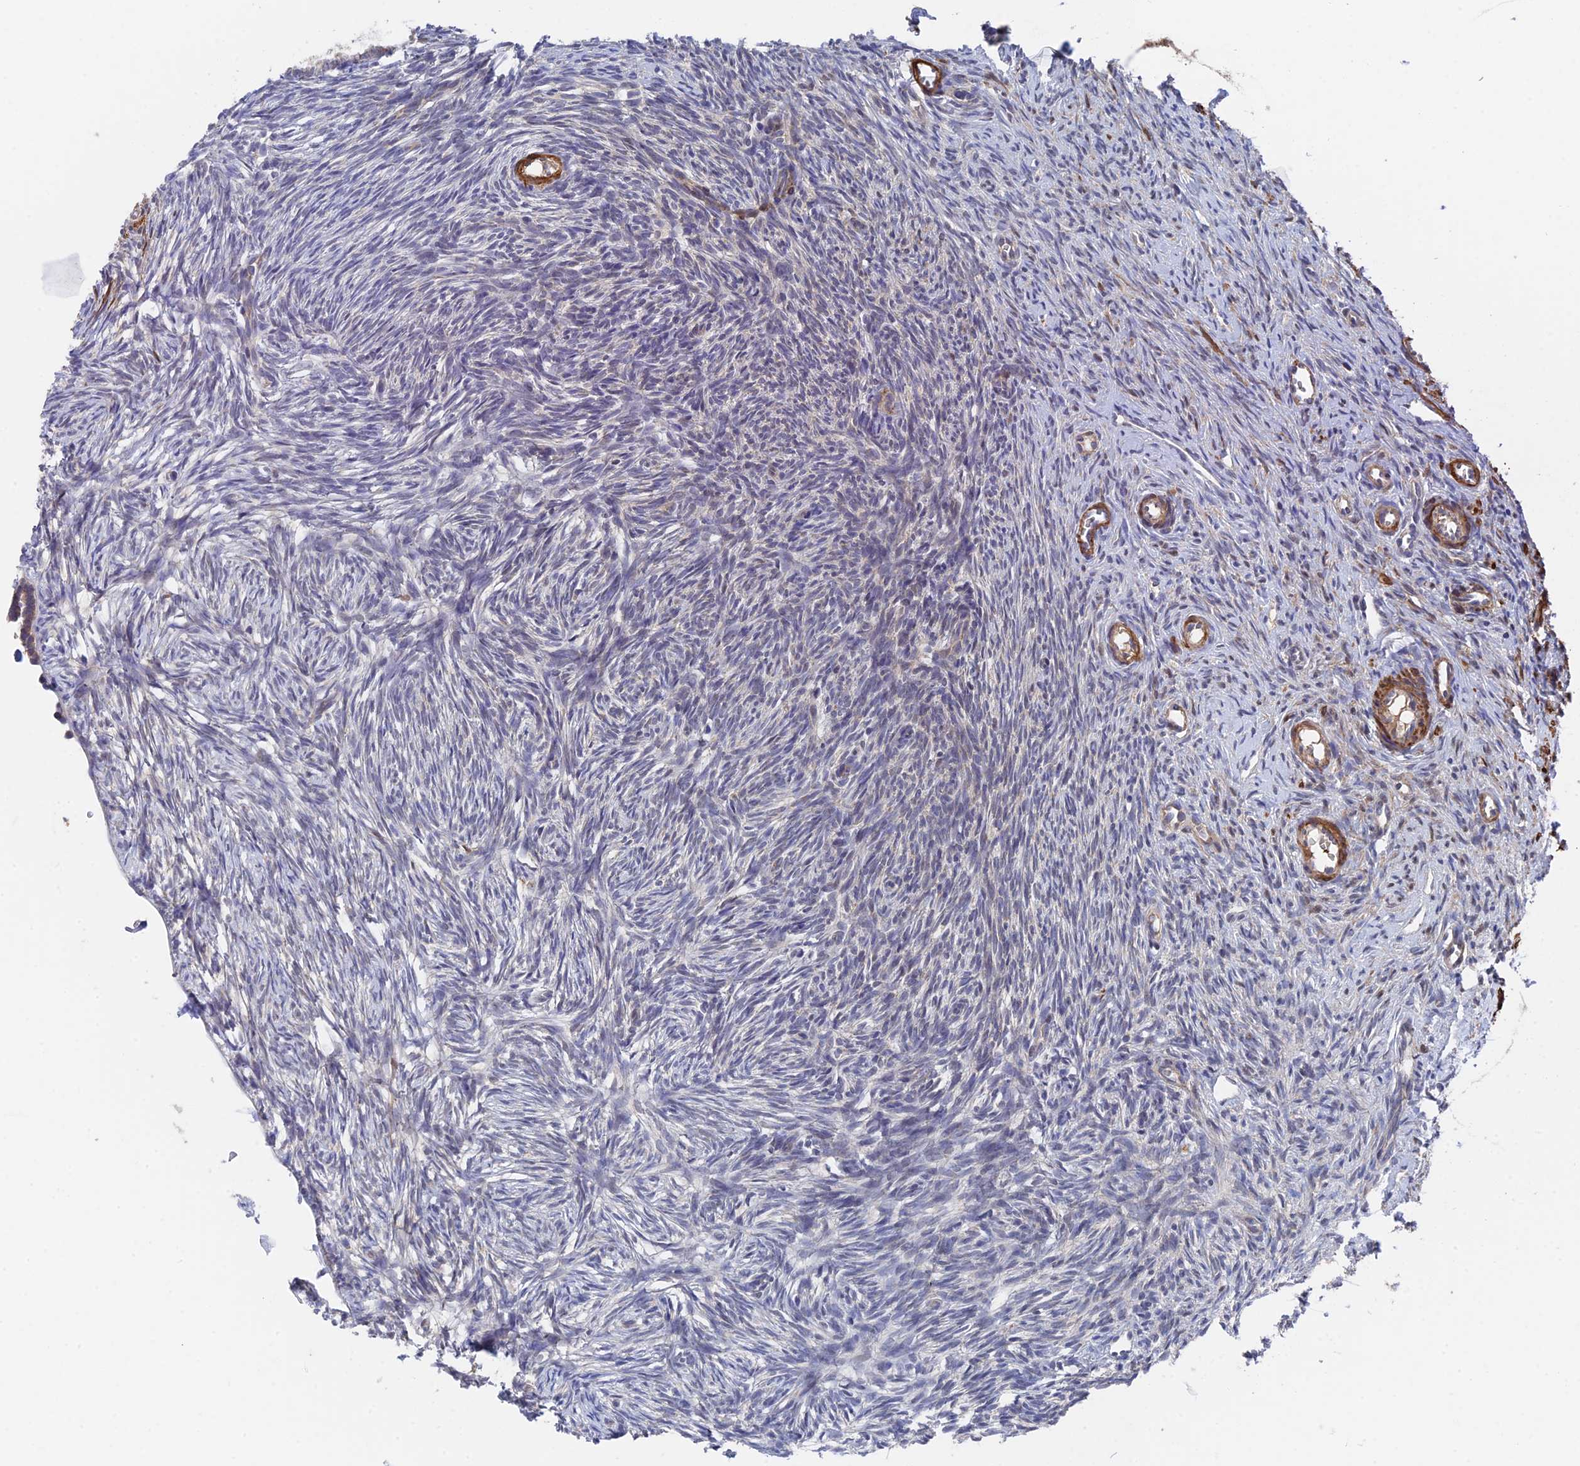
{"staining": {"intensity": "negative", "quantity": "none", "location": "none"}, "tissue": "ovary", "cell_type": "Ovarian stroma cells", "image_type": "normal", "snomed": [{"axis": "morphology", "description": "Normal tissue, NOS"}, {"axis": "topography", "description": "Ovary"}], "caption": "Human ovary stained for a protein using immunohistochemistry displays no staining in ovarian stroma cells.", "gene": "ZNF320", "patient": {"sex": "female", "age": 51}}